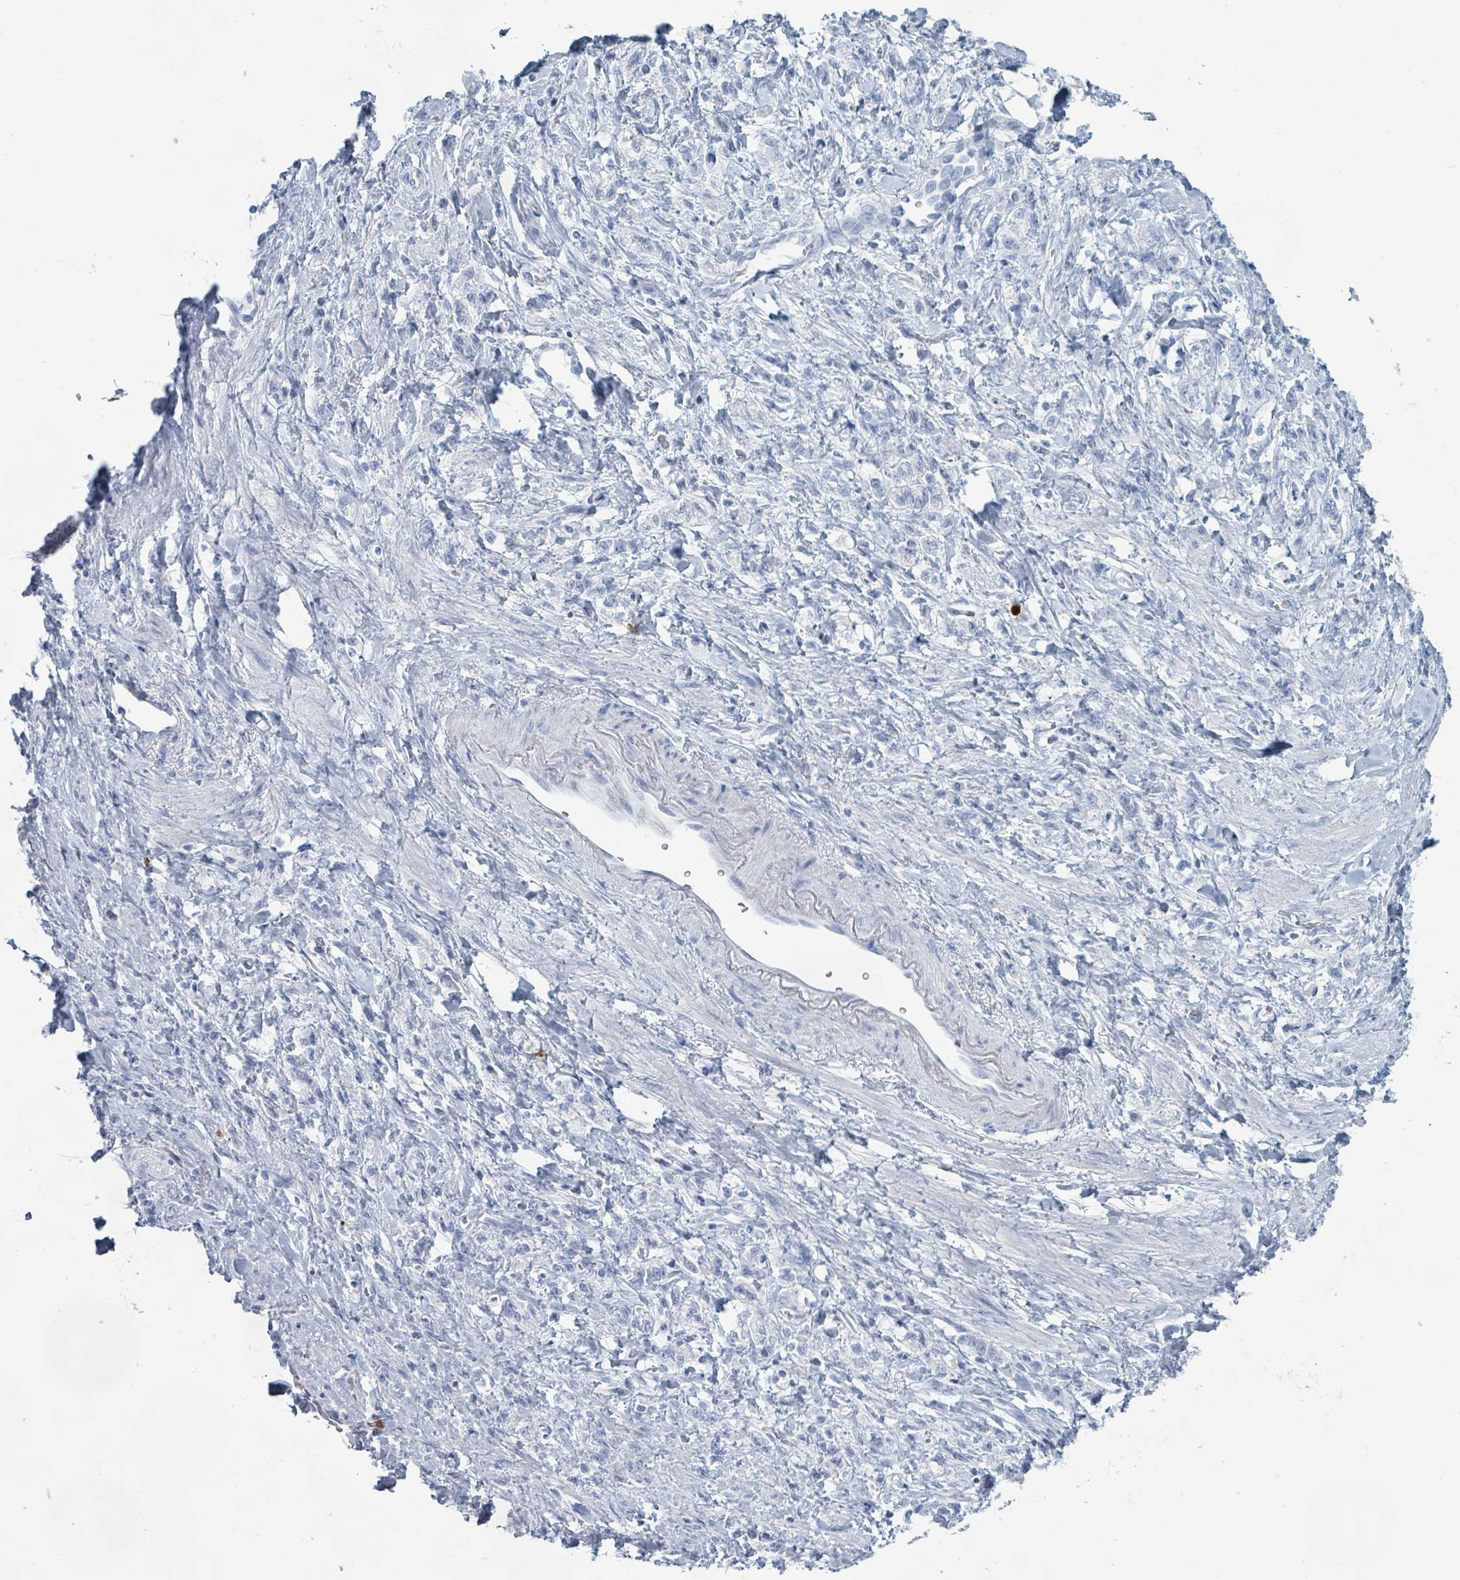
{"staining": {"intensity": "negative", "quantity": "none", "location": "none"}, "tissue": "stomach cancer", "cell_type": "Tumor cells", "image_type": "cancer", "snomed": [{"axis": "morphology", "description": "Adenocarcinoma, NOS"}, {"axis": "topography", "description": "Stomach"}], "caption": "High power microscopy photomicrograph of an immunohistochemistry (IHC) micrograph of stomach adenocarcinoma, revealing no significant positivity in tumor cells.", "gene": "DEFA4", "patient": {"sex": "male", "age": 77}}